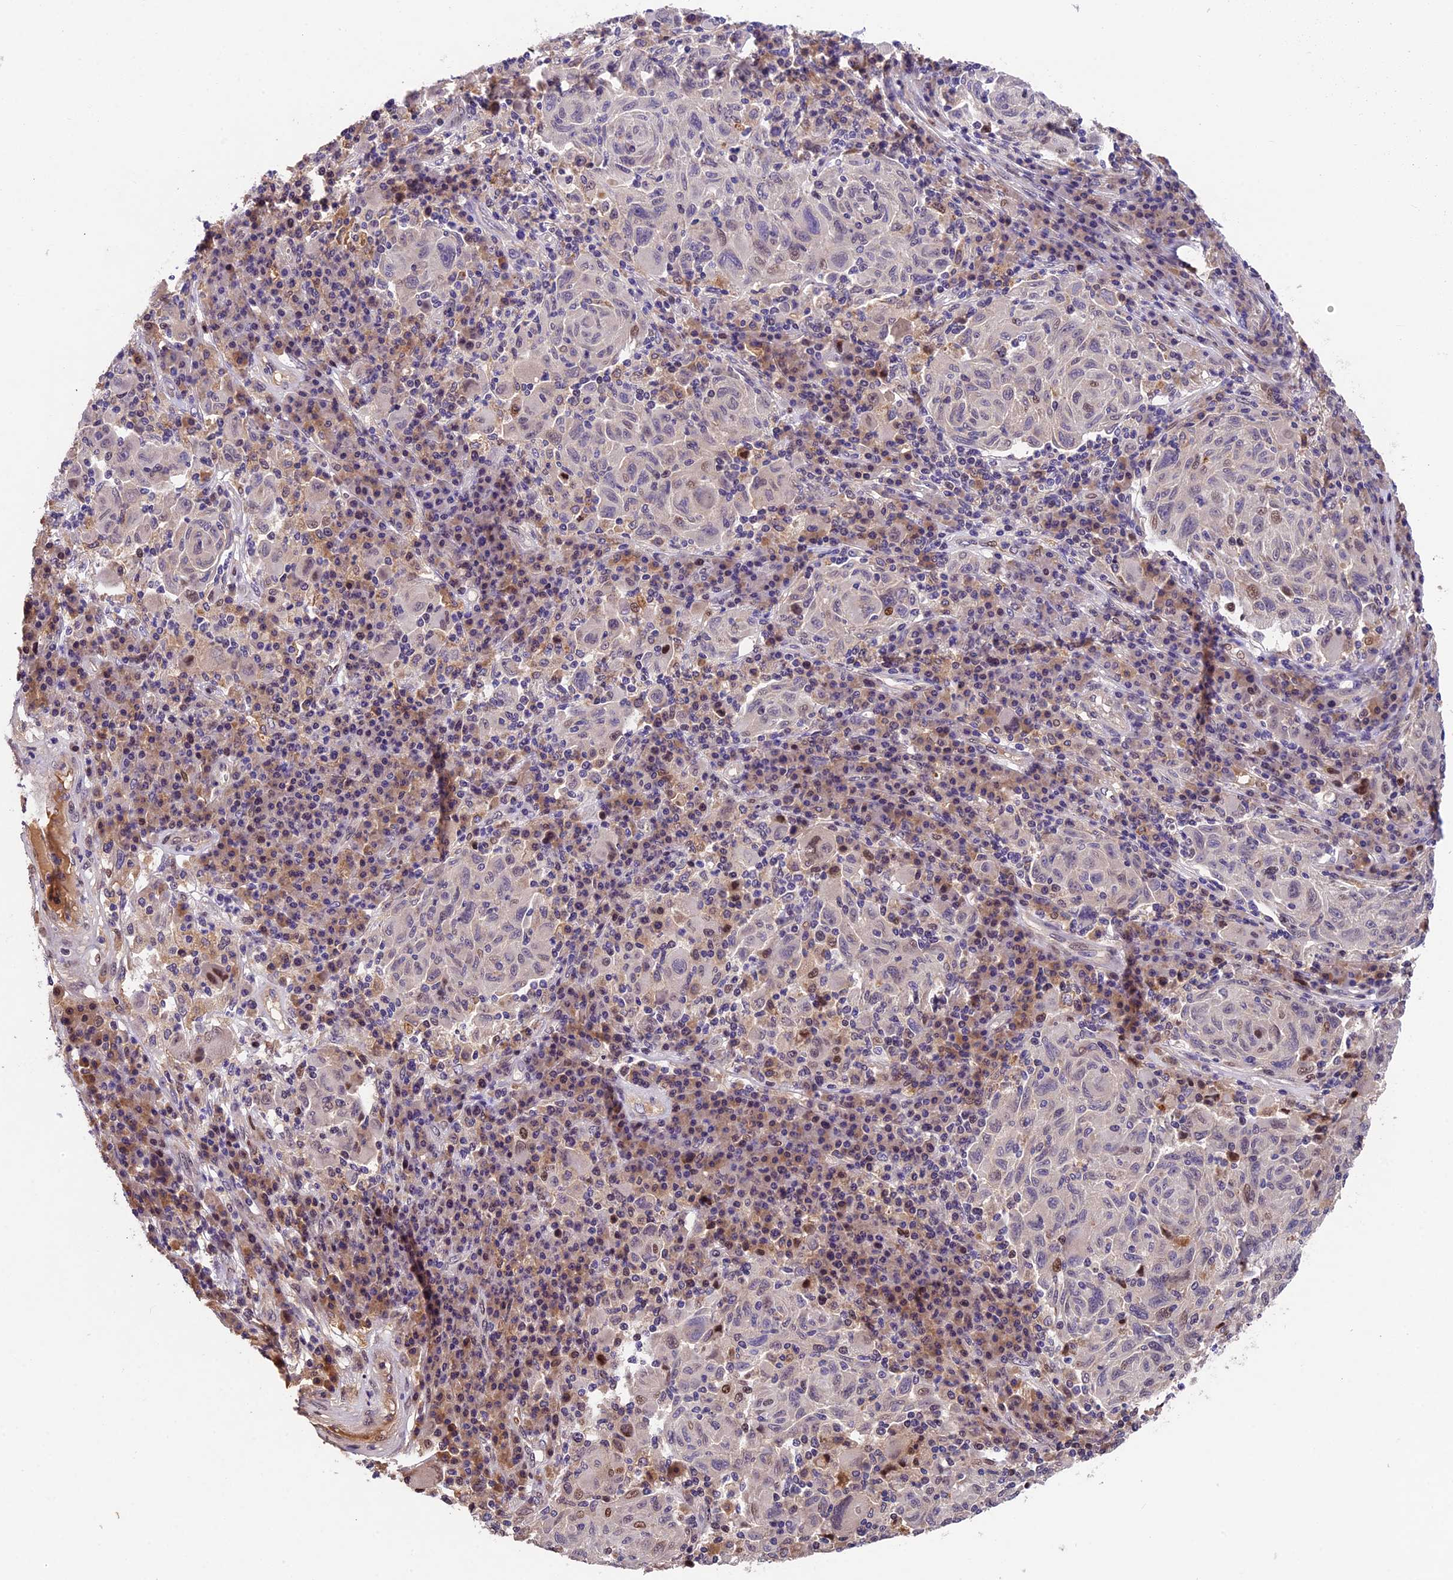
{"staining": {"intensity": "moderate", "quantity": "<25%", "location": "nuclear"}, "tissue": "melanoma", "cell_type": "Tumor cells", "image_type": "cancer", "snomed": [{"axis": "morphology", "description": "Malignant melanoma, NOS"}, {"axis": "topography", "description": "Skin"}], "caption": "DAB (3,3'-diaminobenzidine) immunohistochemical staining of melanoma demonstrates moderate nuclear protein staining in about <25% of tumor cells. Using DAB (brown) and hematoxylin (blue) stains, captured at high magnification using brightfield microscopy.", "gene": "CCSER1", "patient": {"sex": "male", "age": 53}}